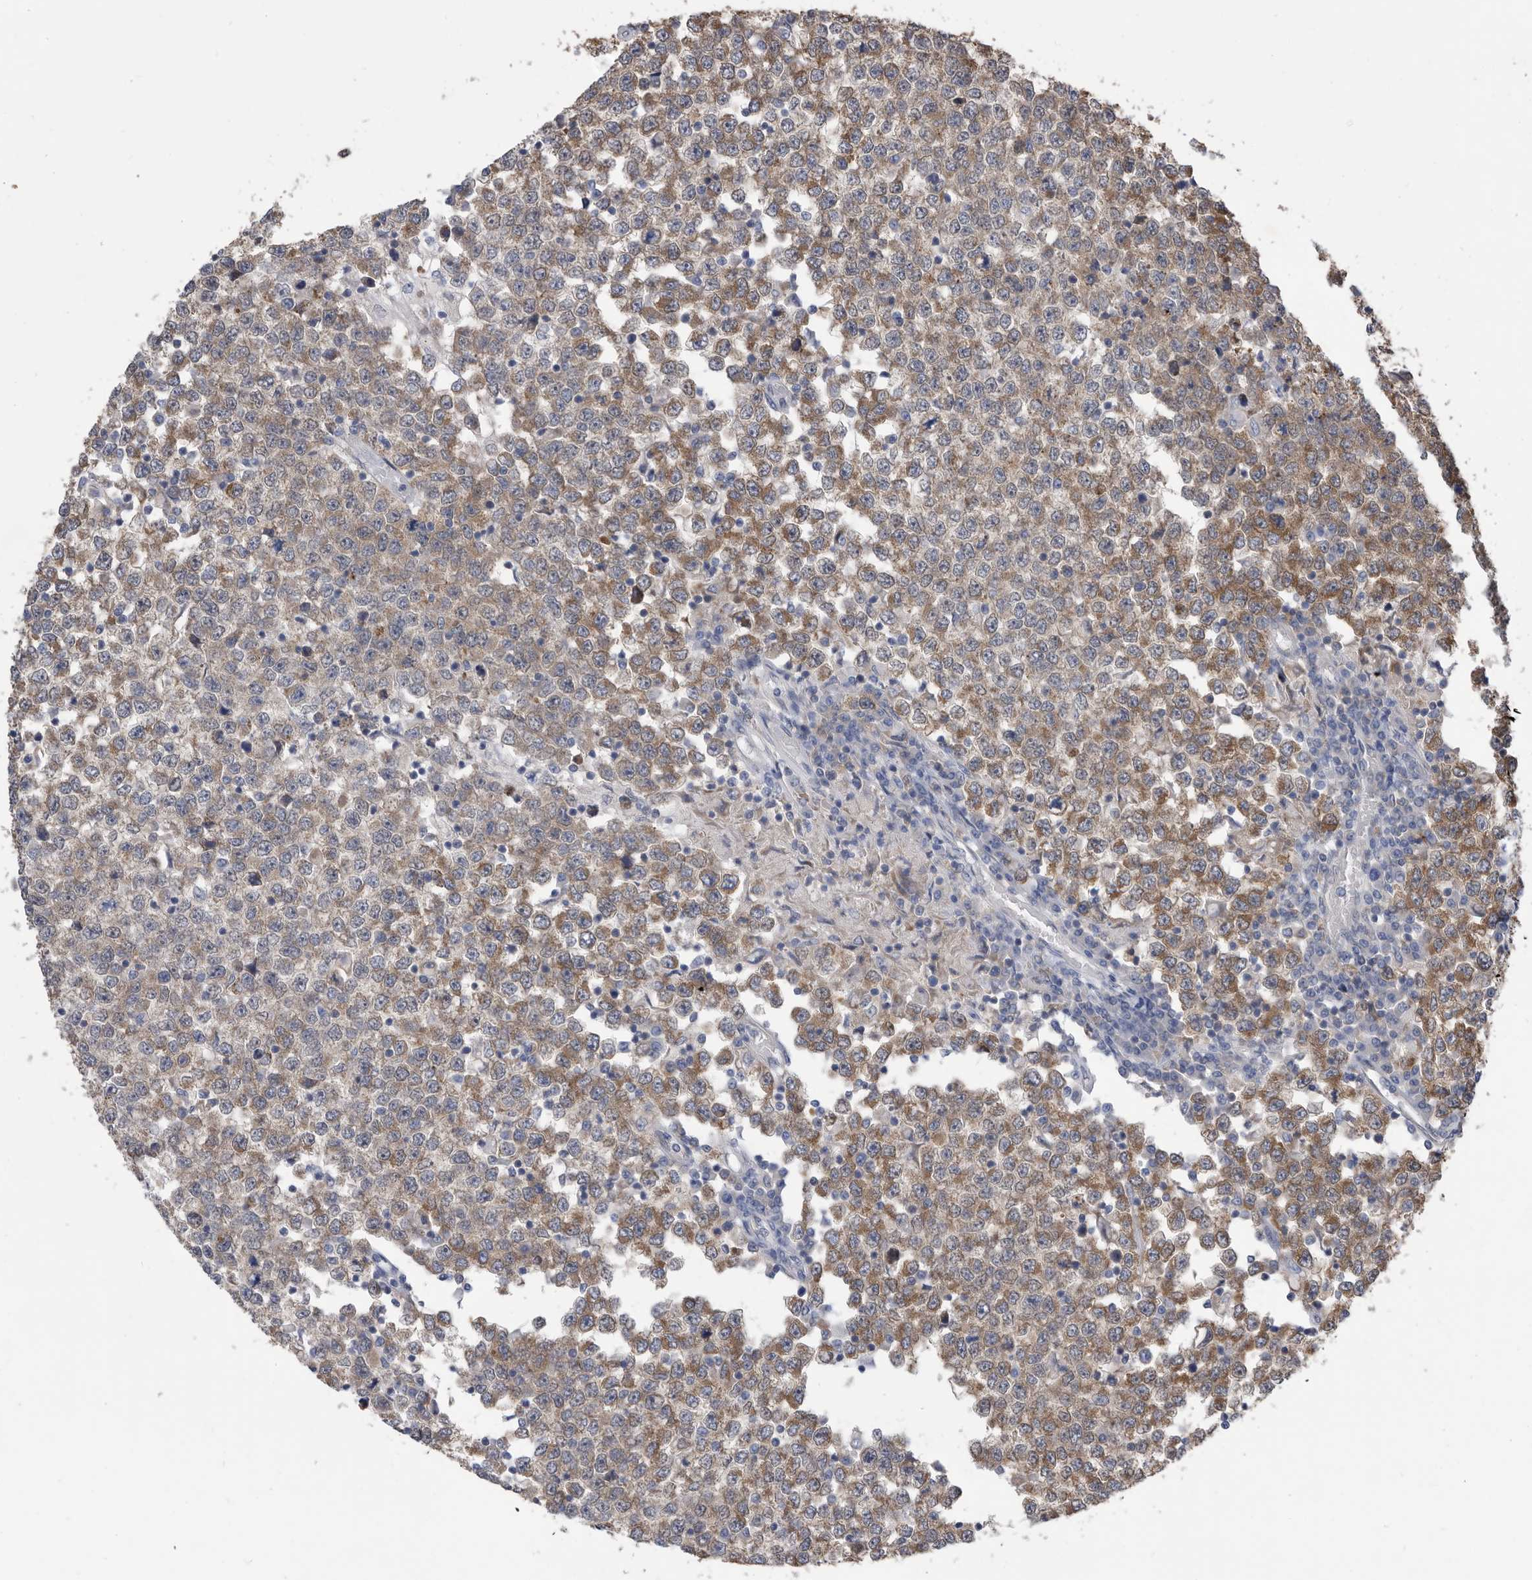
{"staining": {"intensity": "moderate", "quantity": ">75%", "location": "cytoplasmic/membranous"}, "tissue": "testis cancer", "cell_type": "Tumor cells", "image_type": "cancer", "snomed": [{"axis": "morphology", "description": "Seminoma, NOS"}, {"axis": "topography", "description": "Testis"}], "caption": "Protein expression by immunohistochemistry reveals moderate cytoplasmic/membranous staining in approximately >75% of tumor cells in testis seminoma.", "gene": "CCT4", "patient": {"sex": "male", "age": 65}}